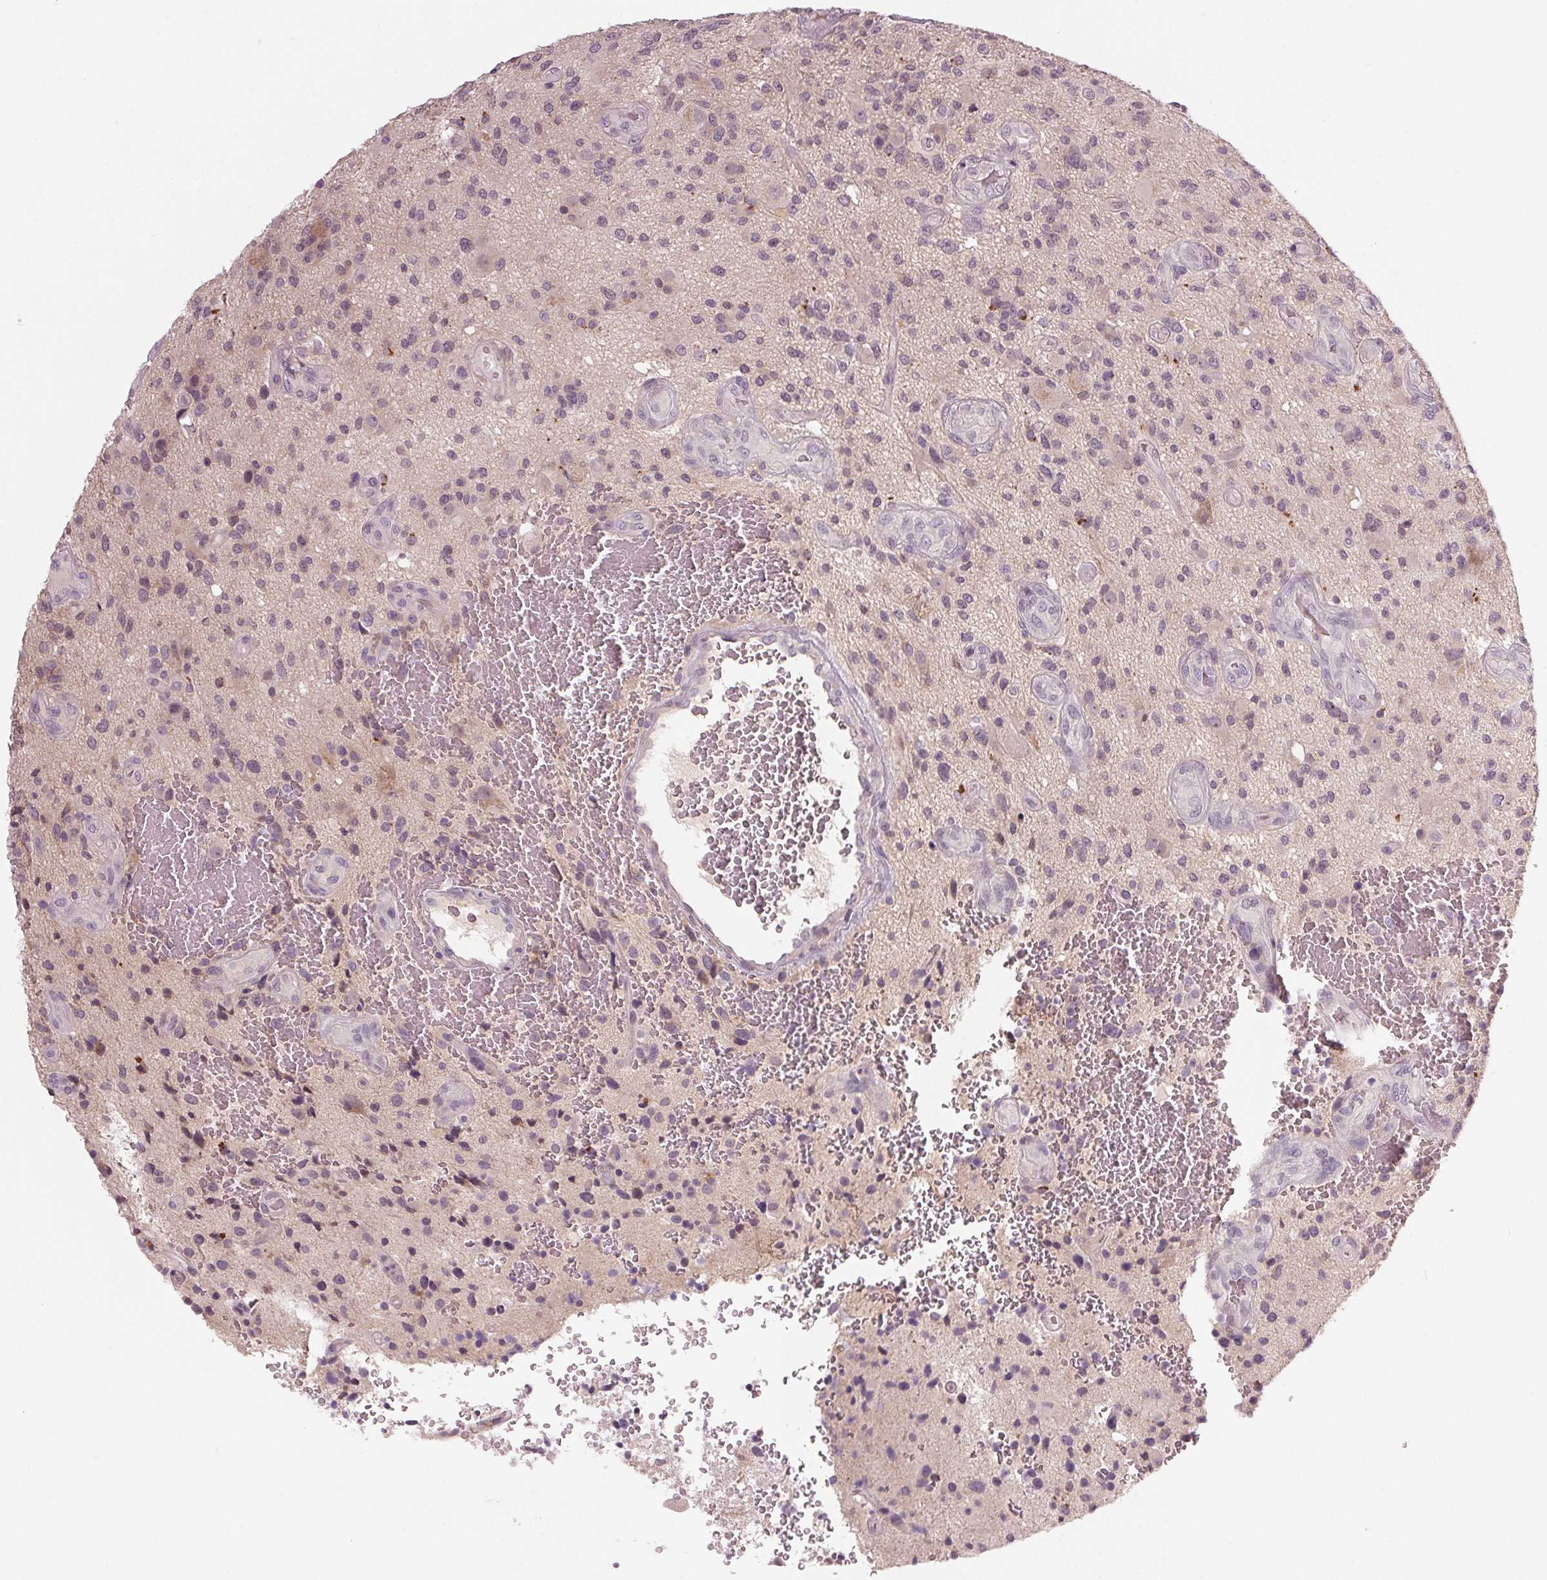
{"staining": {"intensity": "negative", "quantity": "none", "location": "none"}, "tissue": "glioma", "cell_type": "Tumor cells", "image_type": "cancer", "snomed": [{"axis": "morphology", "description": "Glioma, malignant, High grade"}, {"axis": "topography", "description": "Brain"}], "caption": "Glioma stained for a protein using immunohistochemistry shows no positivity tumor cells.", "gene": "ZNF605", "patient": {"sex": "male", "age": 47}}